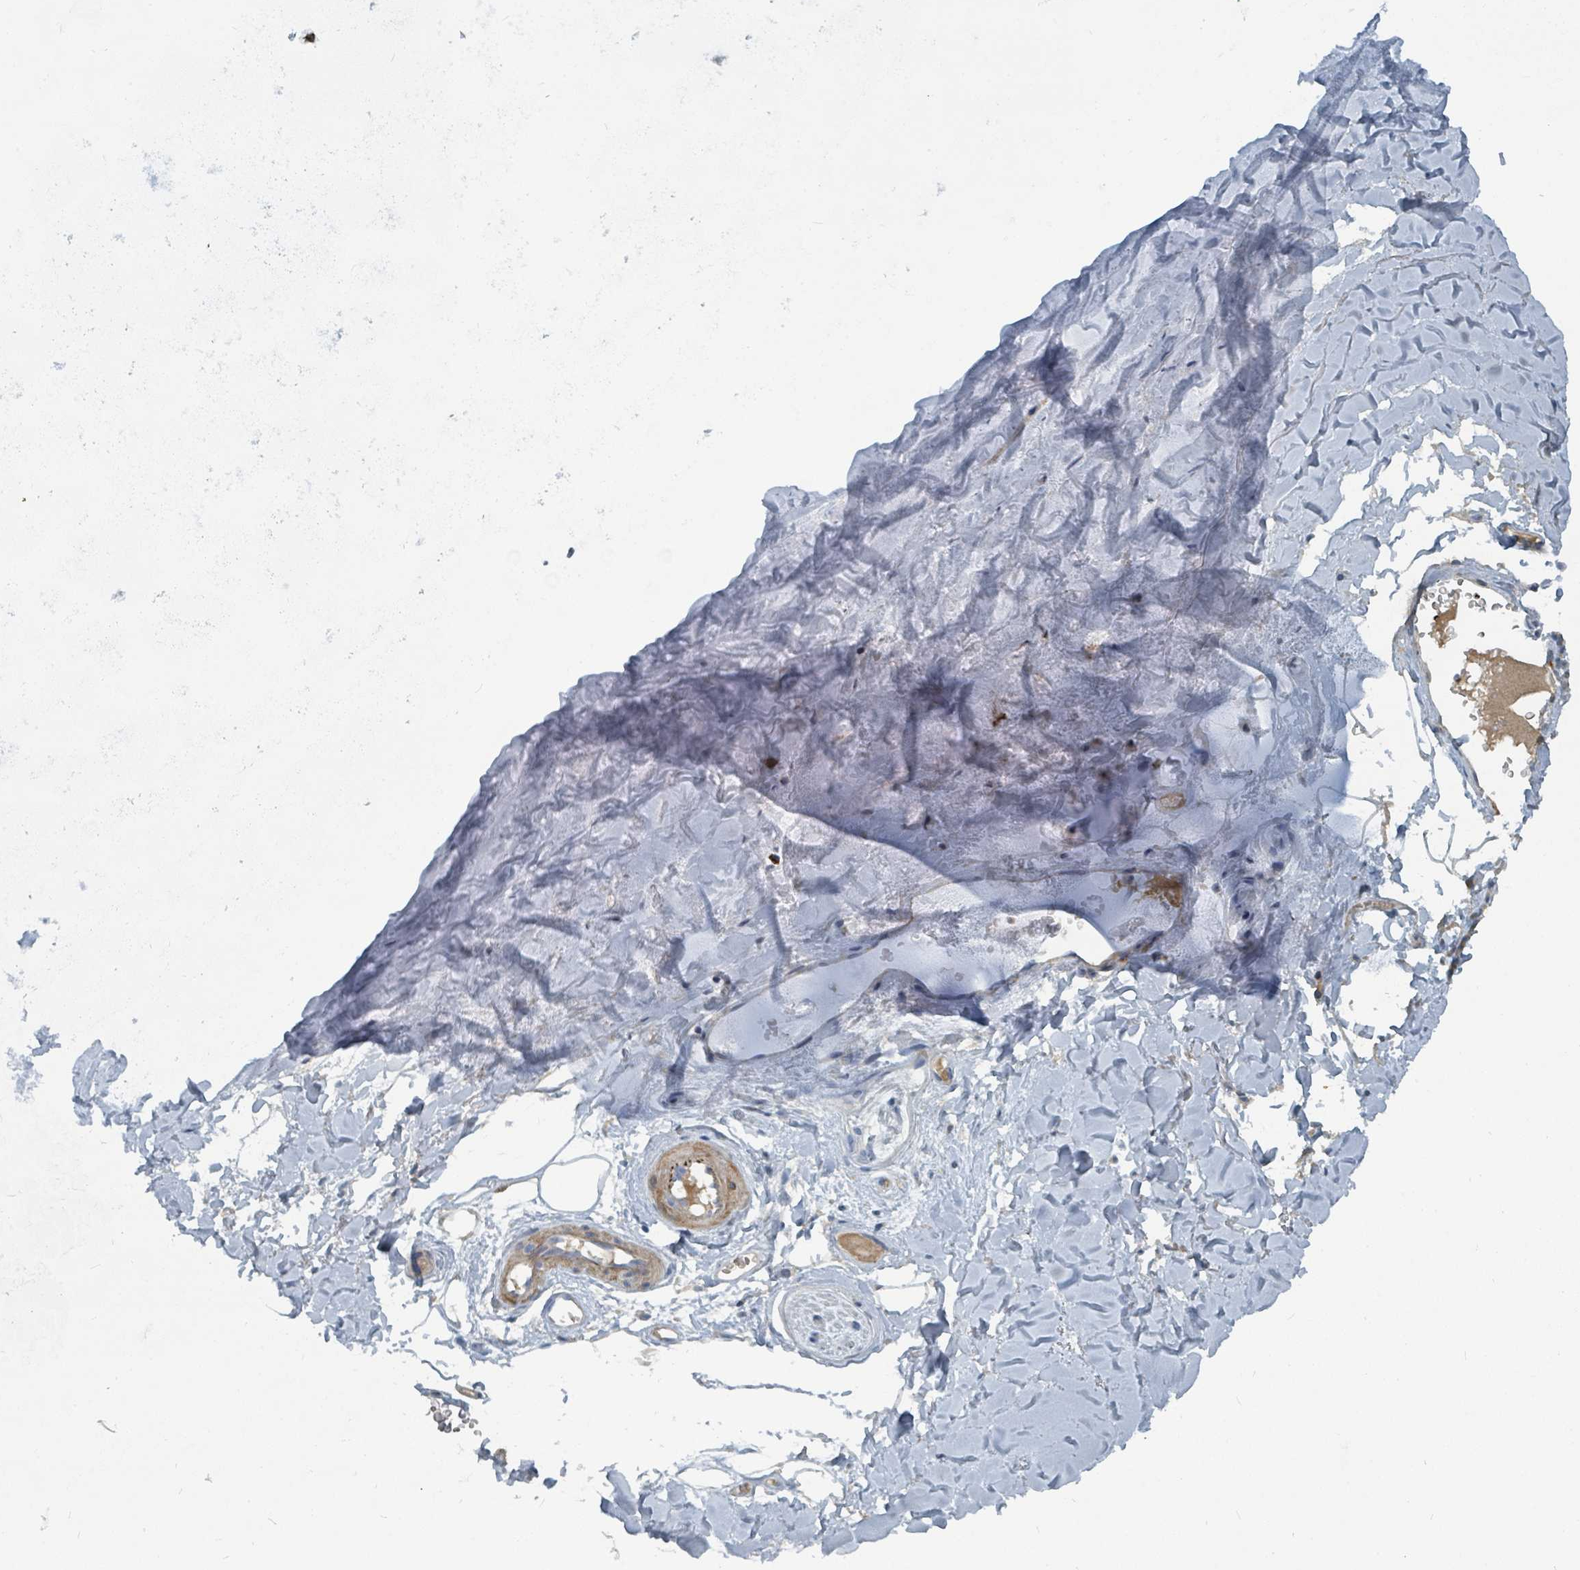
{"staining": {"intensity": "negative", "quantity": "none", "location": "none"}, "tissue": "adipose tissue", "cell_type": "Adipocytes", "image_type": "normal", "snomed": [{"axis": "morphology", "description": "Normal tissue, NOS"}, {"axis": "topography", "description": "Cartilage tissue"}], "caption": "Immunohistochemistry of unremarkable human adipose tissue demonstrates no staining in adipocytes. (Immunohistochemistry, brightfield microscopy, high magnification).", "gene": "SLC44A5", "patient": {"sex": "male", "age": 80}}